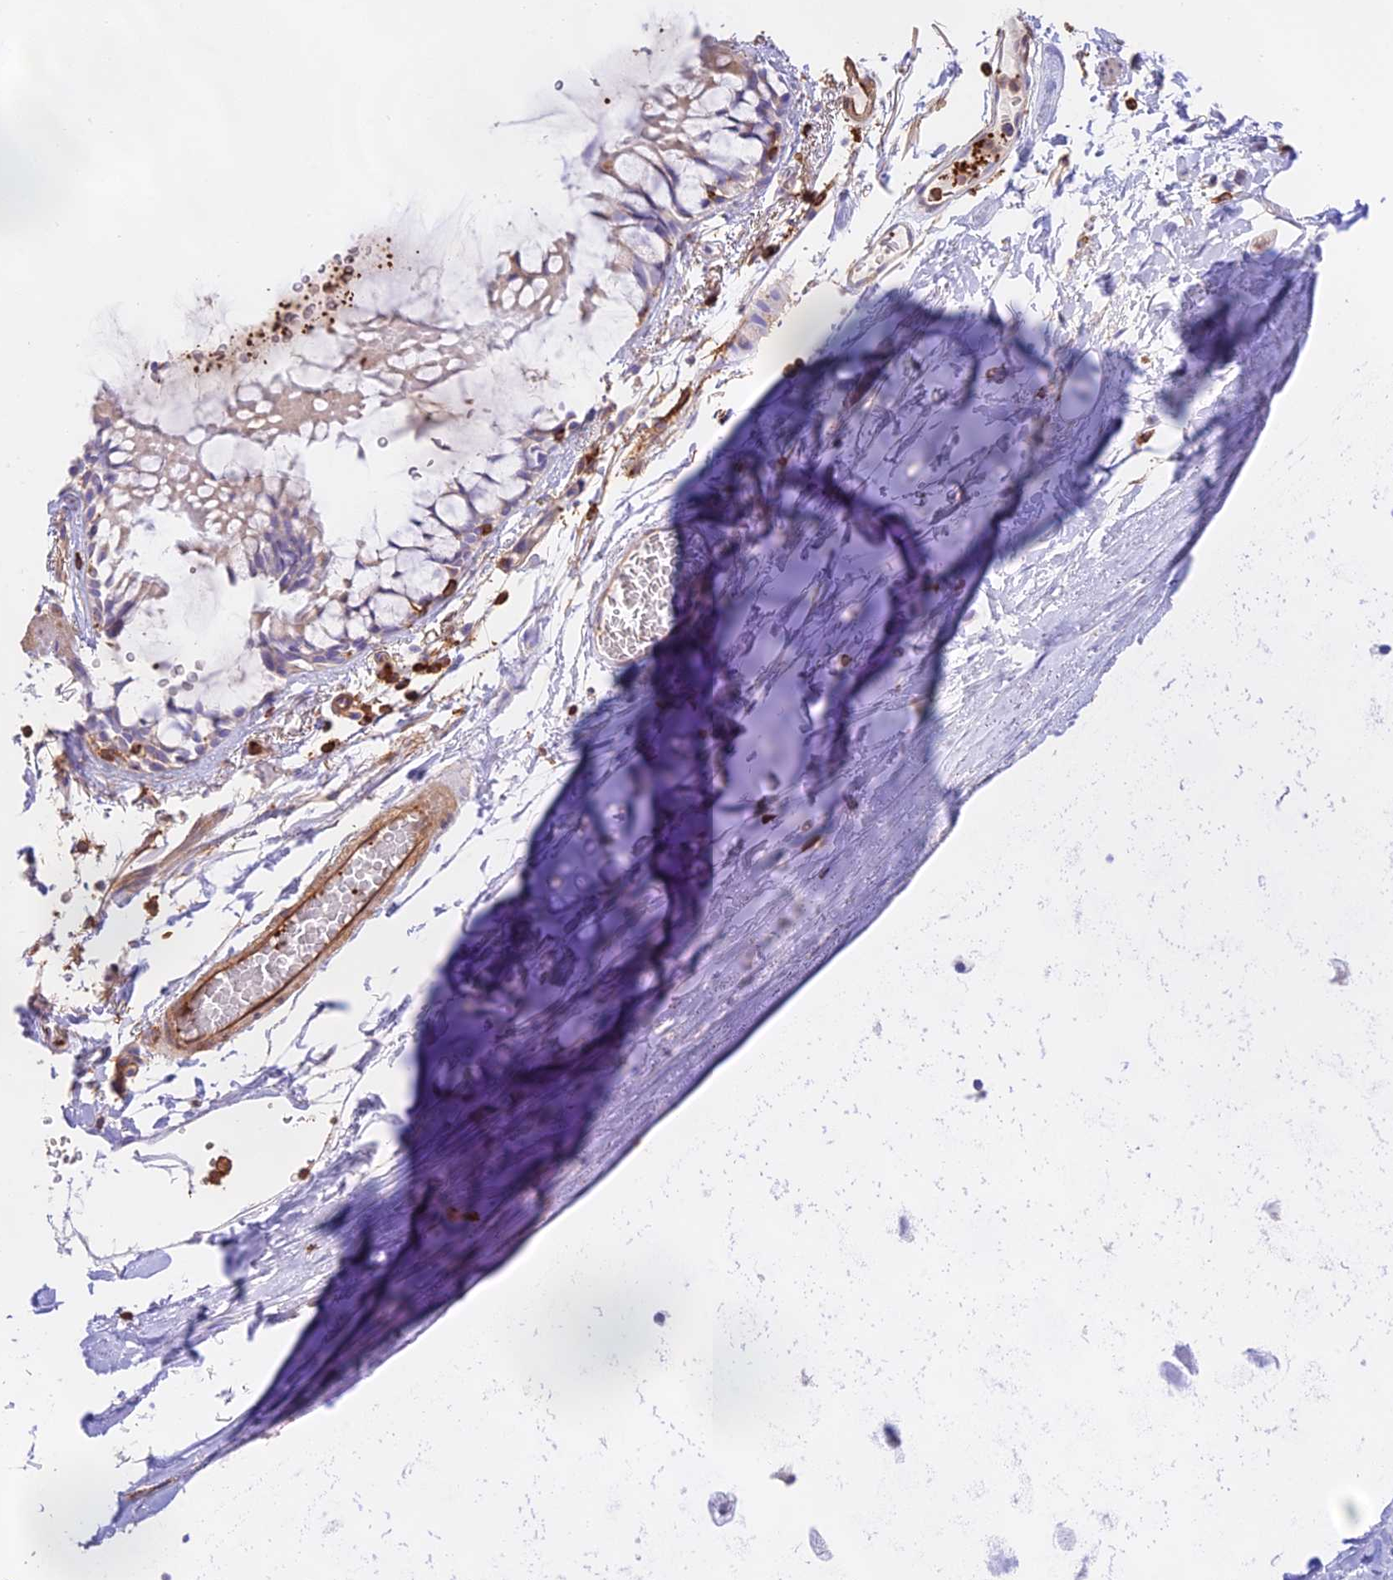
{"staining": {"intensity": "weak", "quantity": "<25%", "location": "cytoplasmic/membranous"}, "tissue": "bronchus", "cell_type": "Respiratory epithelial cells", "image_type": "normal", "snomed": [{"axis": "morphology", "description": "Normal tissue, NOS"}, {"axis": "topography", "description": "Cartilage tissue"}], "caption": "The histopathology image shows no significant expression in respiratory epithelial cells of bronchus.", "gene": "DENND1C", "patient": {"sex": "male", "age": 63}}